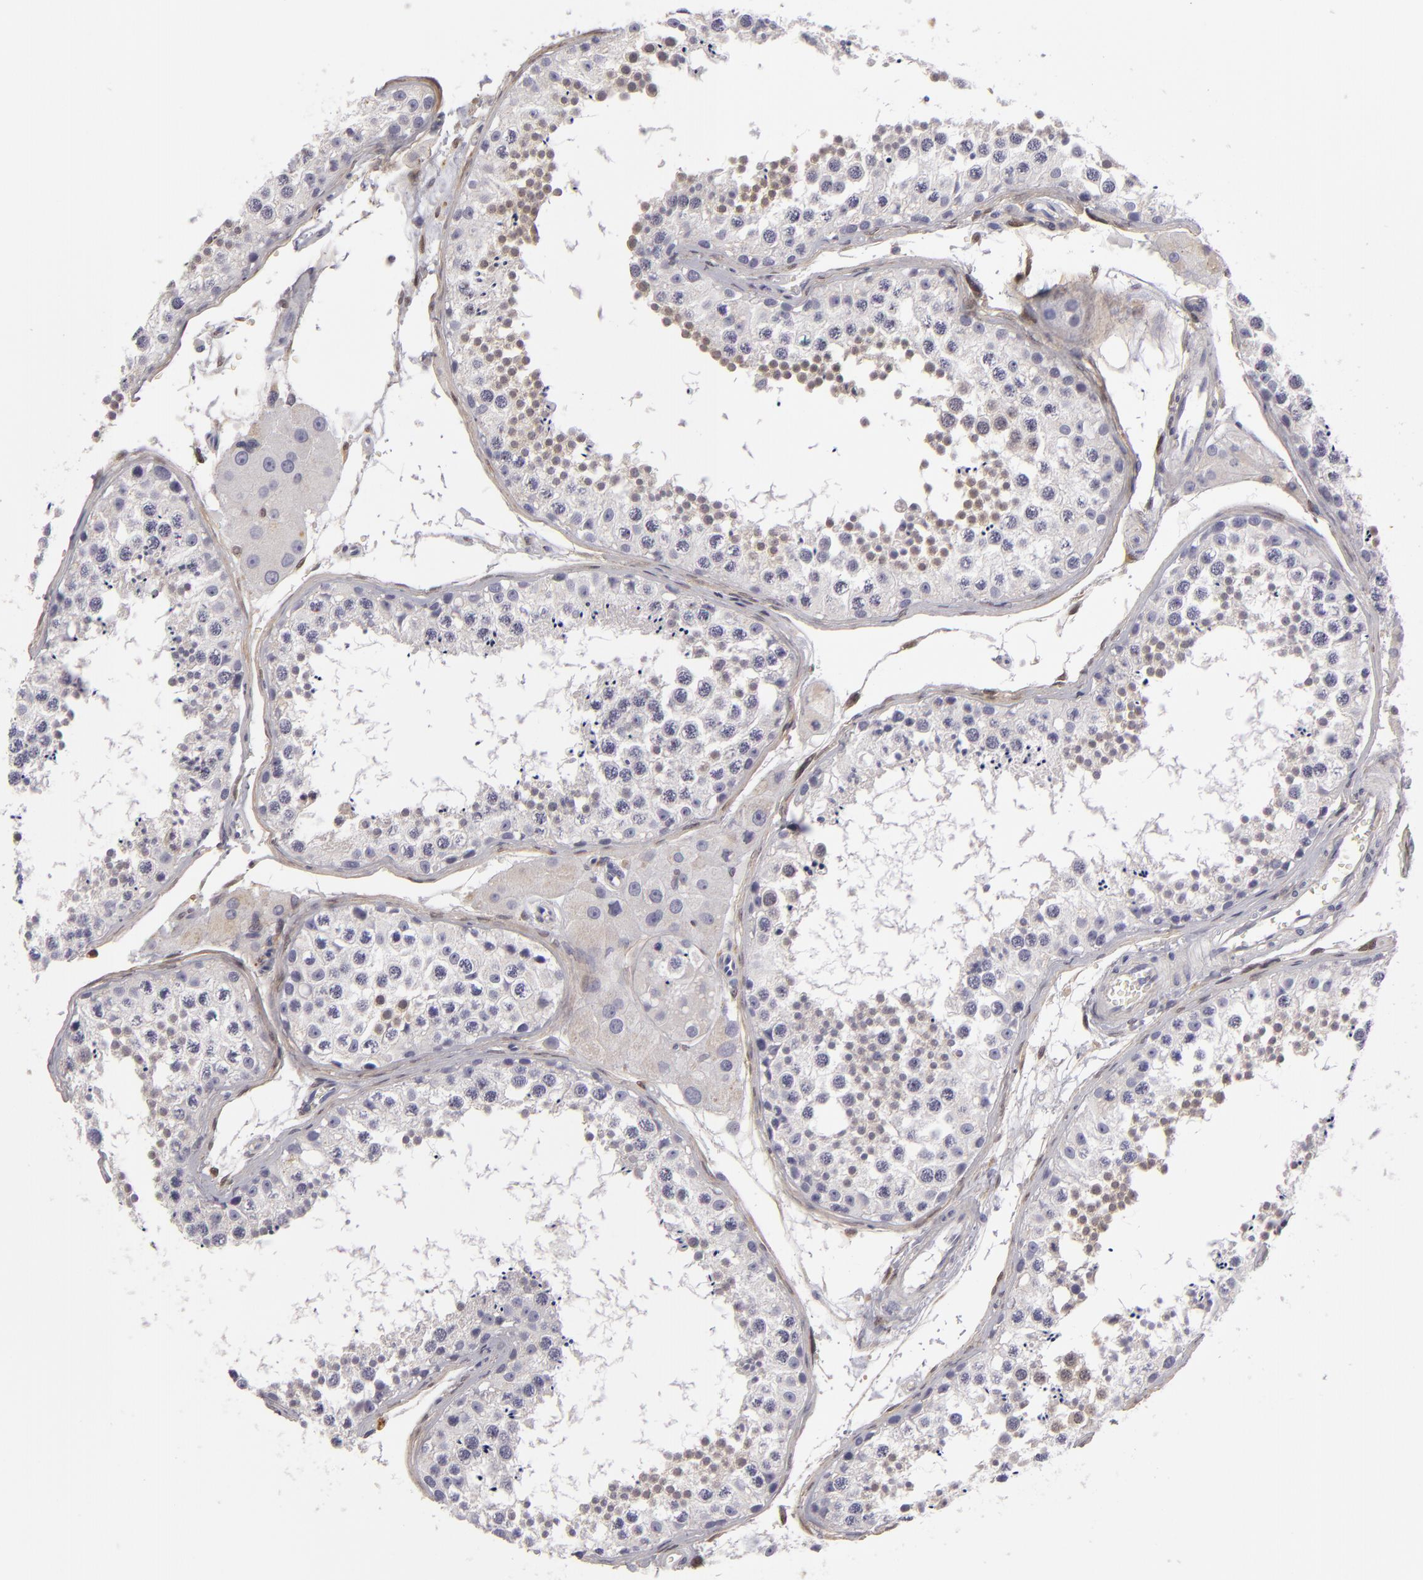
{"staining": {"intensity": "negative", "quantity": "none", "location": "none"}, "tissue": "testis", "cell_type": "Cells in seminiferous ducts", "image_type": "normal", "snomed": [{"axis": "morphology", "description": "Normal tissue, NOS"}, {"axis": "topography", "description": "Testis"}], "caption": "Benign testis was stained to show a protein in brown. There is no significant expression in cells in seminiferous ducts. (DAB immunohistochemistry (IHC) with hematoxylin counter stain).", "gene": "EFS", "patient": {"sex": "male", "age": 57}}